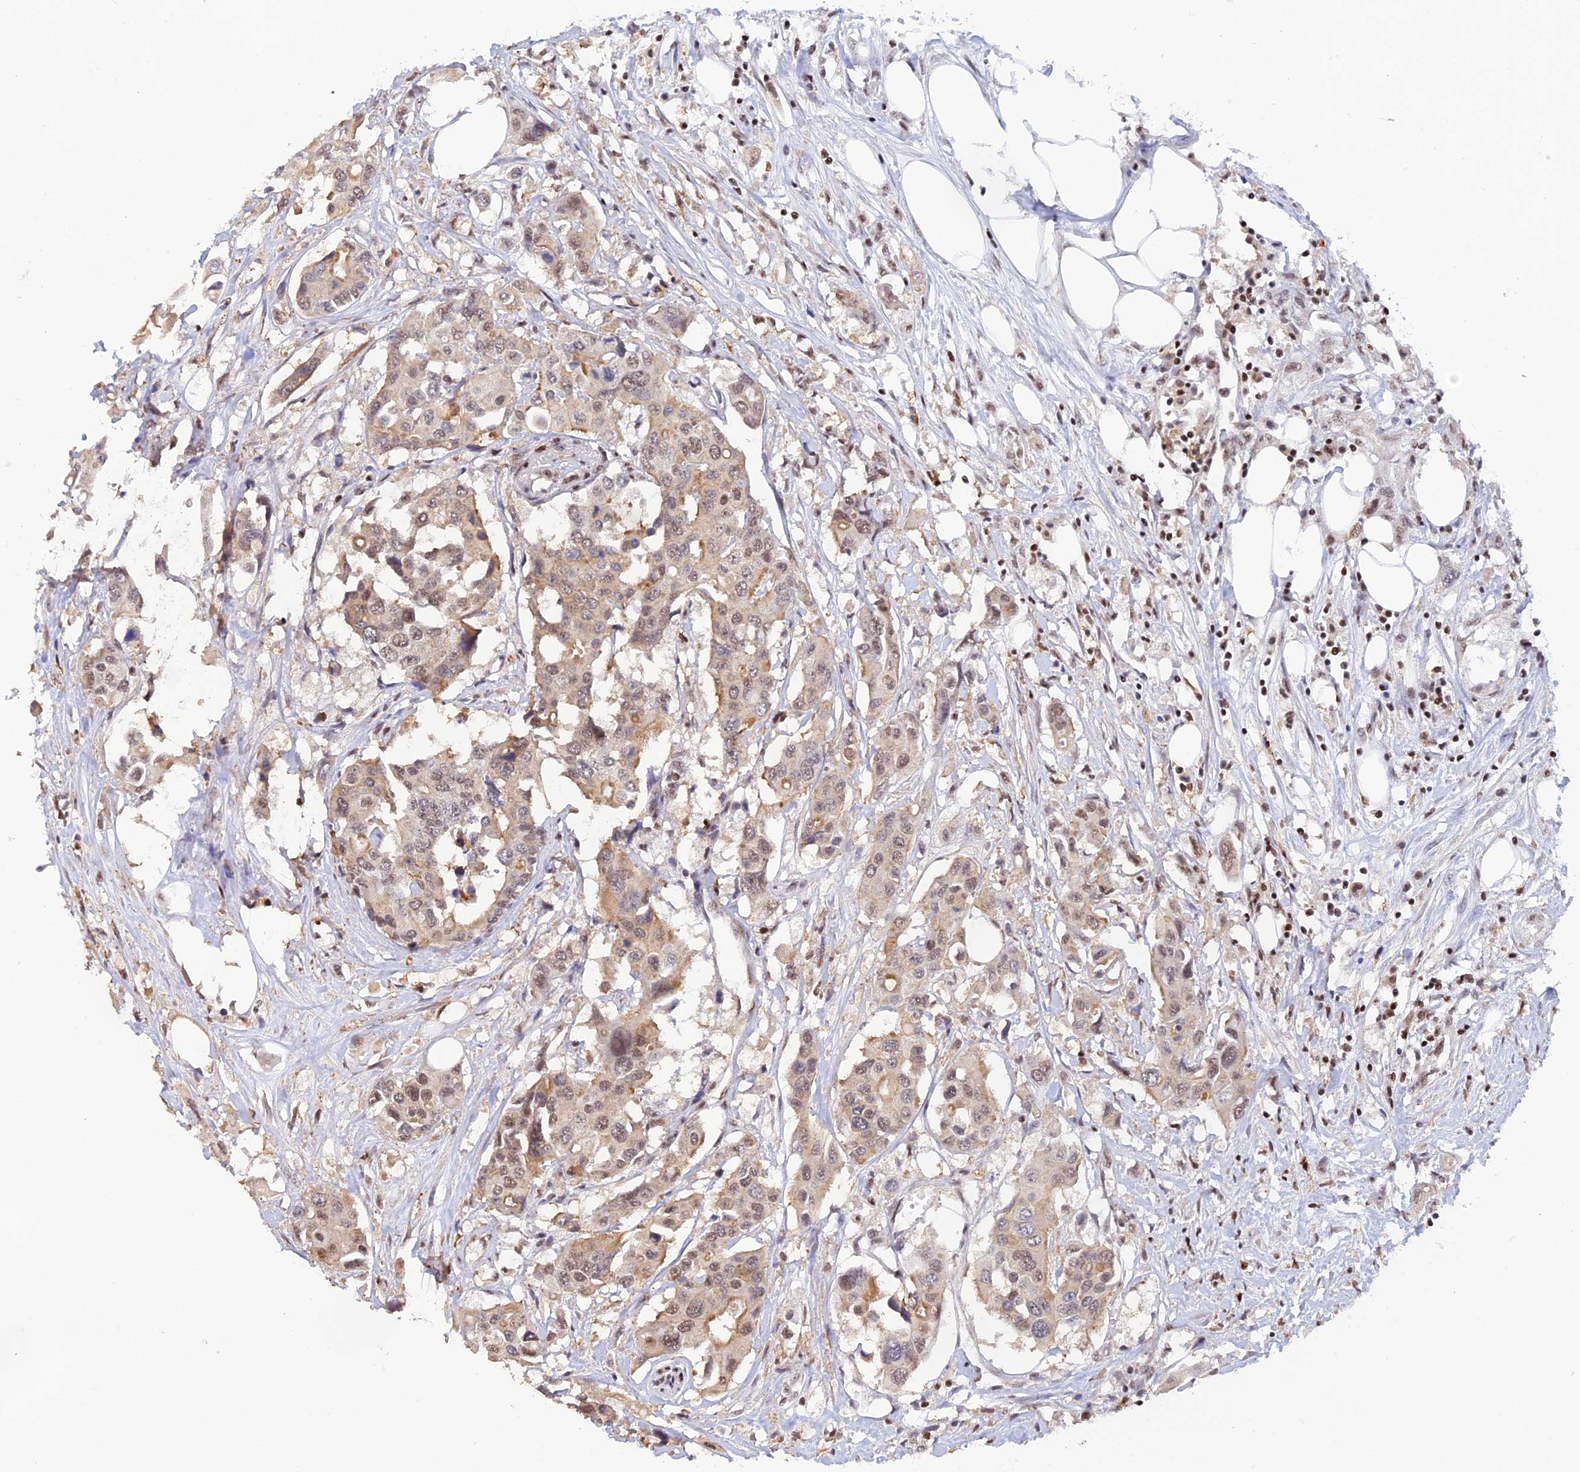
{"staining": {"intensity": "weak", "quantity": ">75%", "location": "cytoplasmic/membranous,nuclear"}, "tissue": "colorectal cancer", "cell_type": "Tumor cells", "image_type": "cancer", "snomed": [{"axis": "morphology", "description": "Adenocarcinoma, NOS"}, {"axis": "topography", "description": "Colon"}], "caption": "This micrograph shows IHC staining of colorectal cancer (adenocarcinoma), with low weak cytoplasmic/membranous and nuclear staining in approximately >75% of tumor cells.", "gene": "THAP11", "patient": {"sex": "male", "age": 77}}